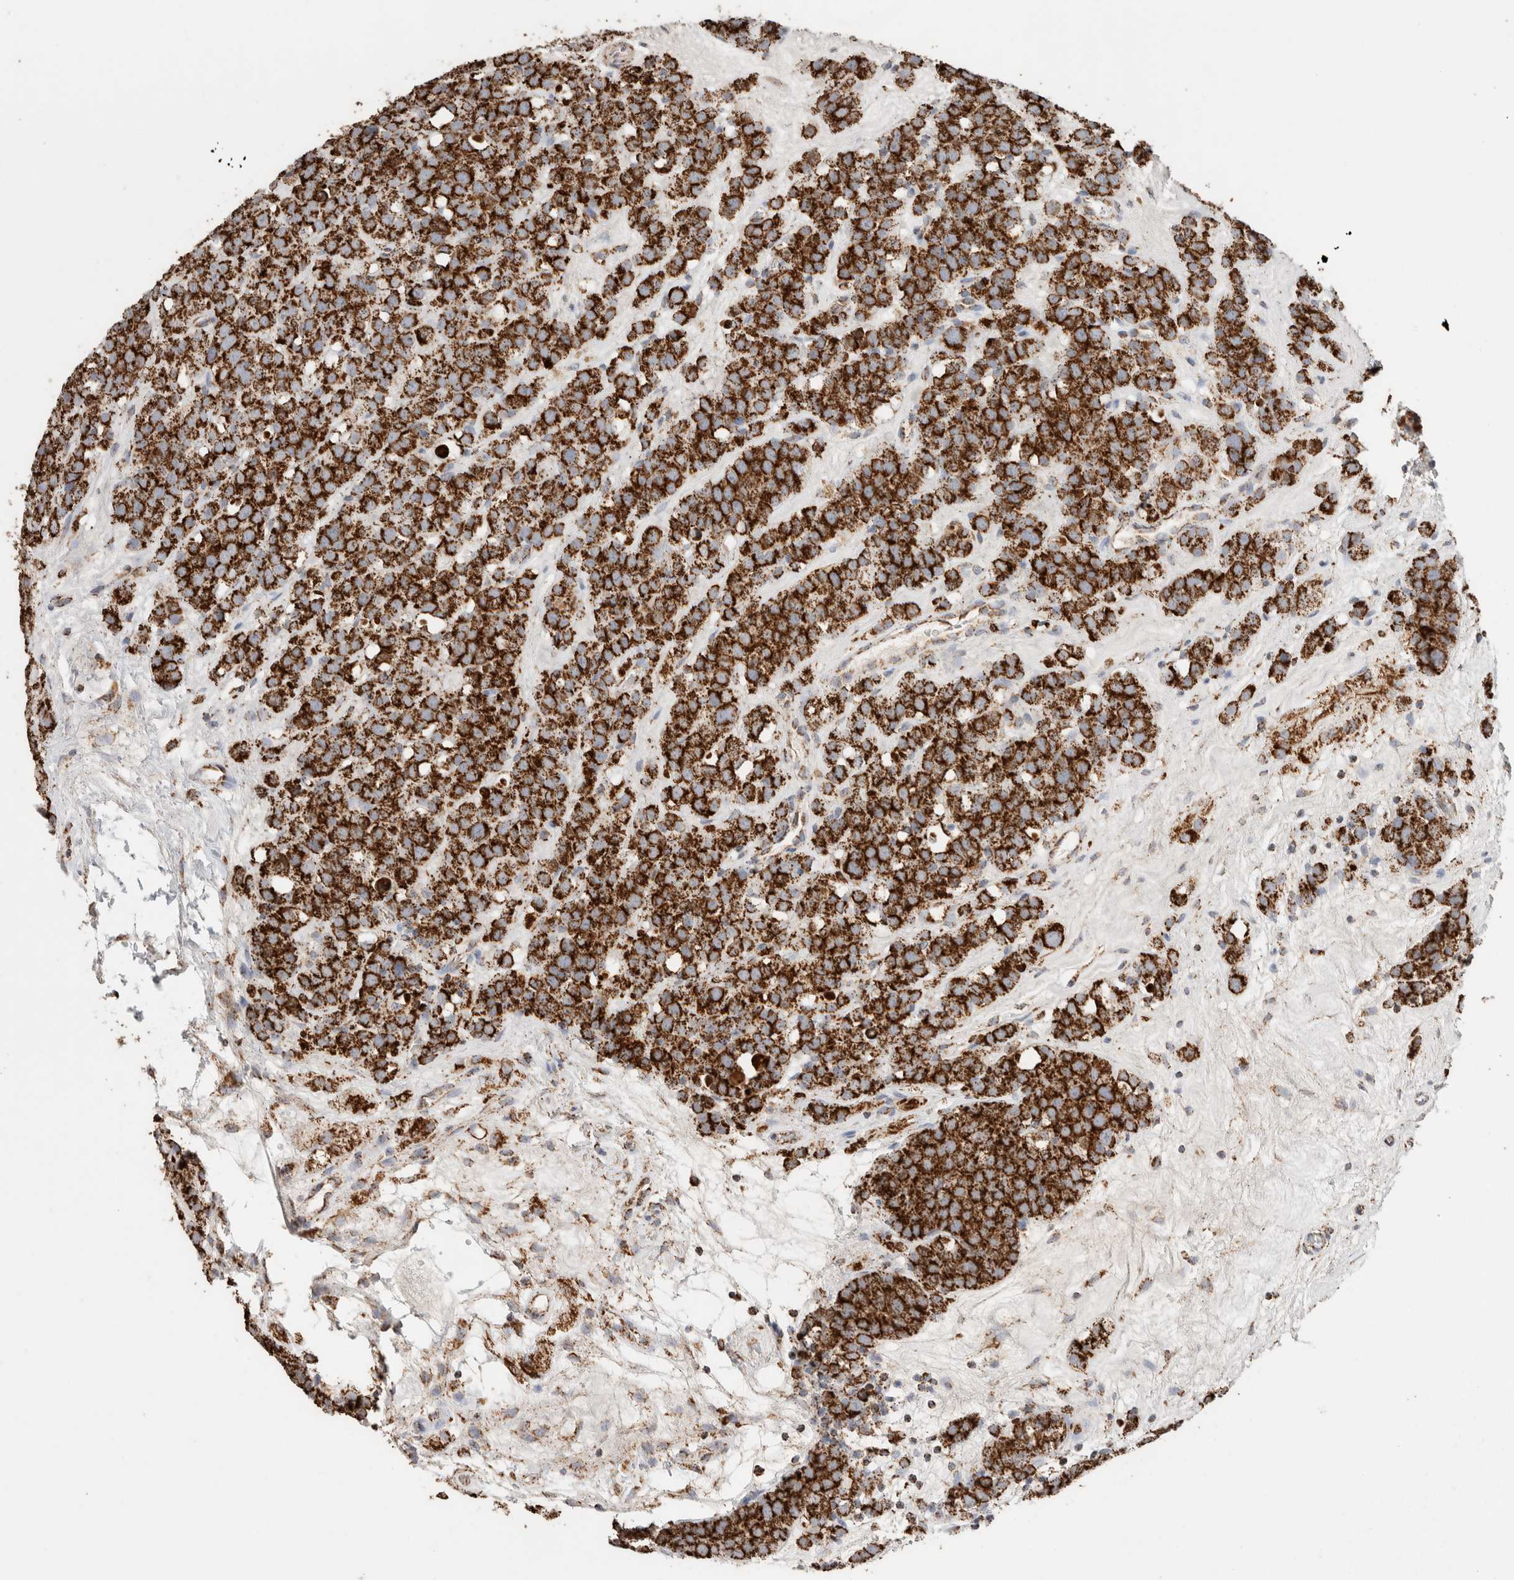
{"staining": {"intensity": "strong", "quantity": ">75%", "location": "cytoplasmic/membranous"}, "tissue": "testis cancer", "cell_type": "Tumor cells", "image_type": "cancer", "snomed": [{"axis": "morphology", "description": "Seminoma, NOS"}, {"axis": "topography", "description": "Testis"}], "caption": "There is high levels of strong cytoplasmic/membranous positivity in tumor cells of testis cancer (seminoma), as demonstrated by immunohistochemical staining (brown color).", "gene": "C1QBP", "patient": {"sex": "male", "age": 71}}